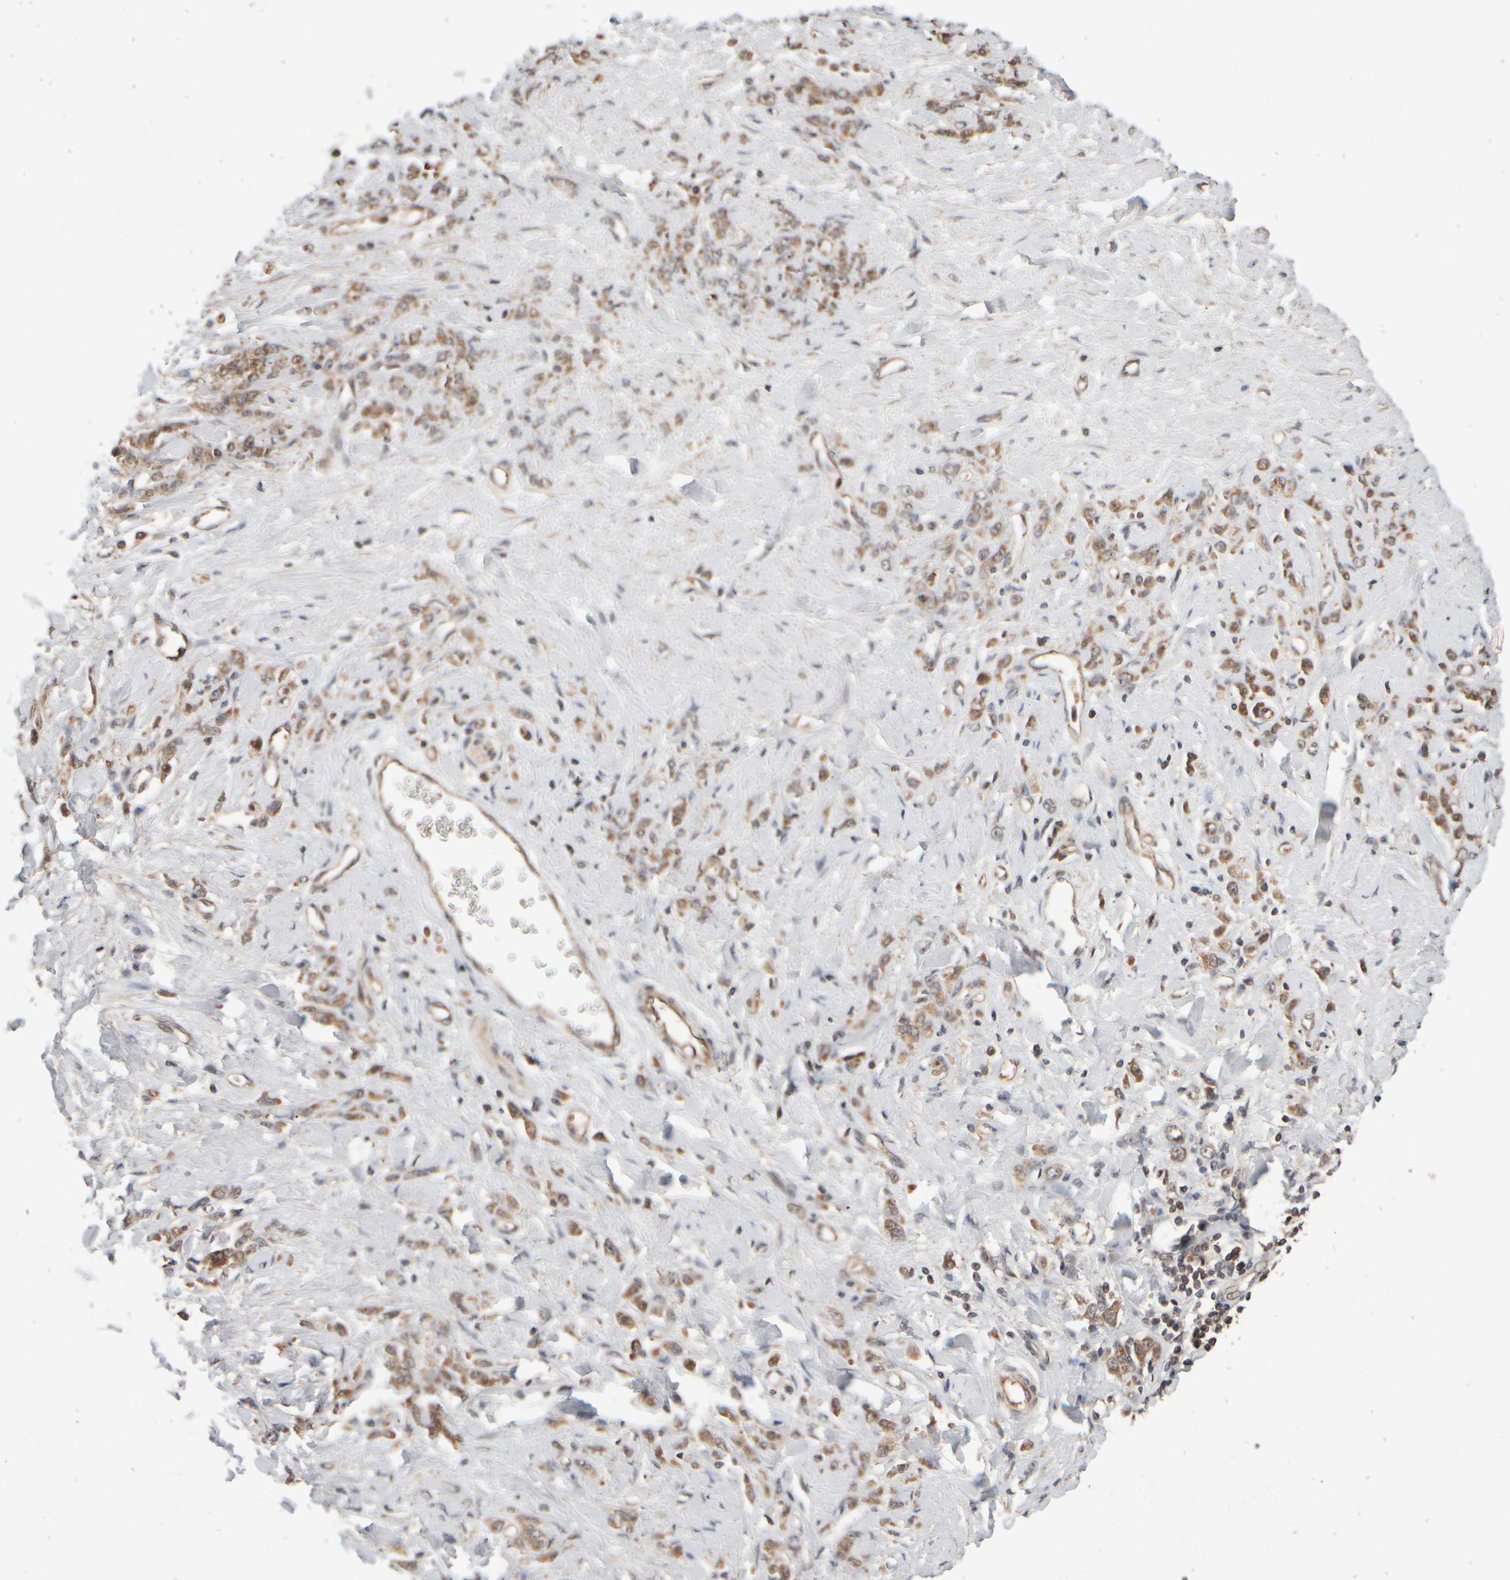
{"staining": {"intensity": "moderate", "quantity": ">75%", "location": "cytoplasmic/membranous"}, "tissue": "stomach cancer", "cell_type": "Tumor cells", "image_type": "cancer", "snomed": [{"axis": "morphology", "description": "Normal tissue, NOS"}, {"axis": "morphology", "description": "Adenocarcinoma, NOS"}, {"axis": "topography", "description": "Stomach"}], "caption": "Immunohistochemical staining of stomach cancer exhibits medium levels of moderate cytoplasmic/membranous positivity in about >75% of tumor cells. (Brightfield microscopy of DAB IHC at high magnification).", "gene": "ABHD11", "patient": {"sex": "male", "age": 82}}